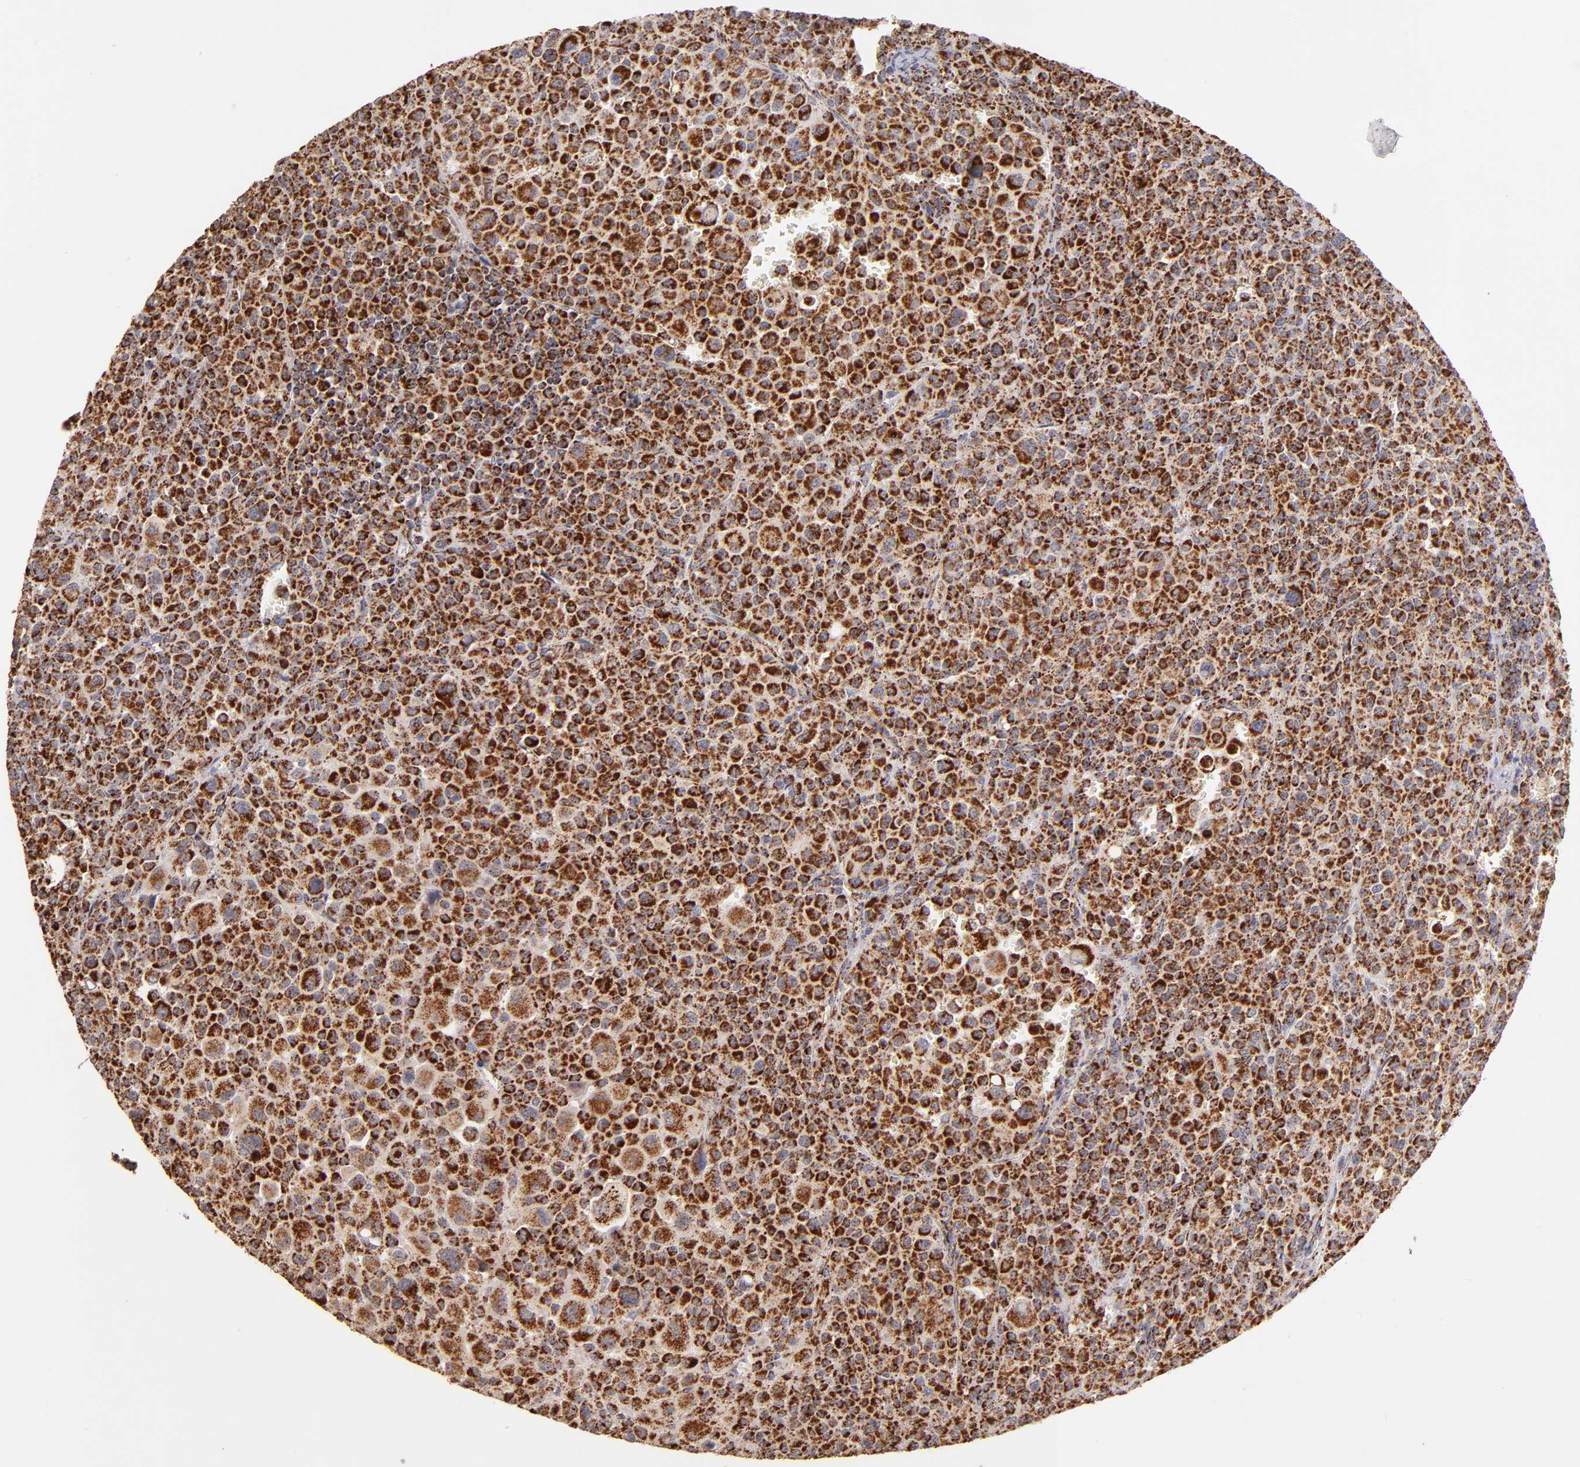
{"staining": {"intensity": "moderate", "quantity": ">75%", "location": "cytoplasmic/membranous"}, "tissue": "melanoma", "cell_type": "Tumor cells", "image_type": "cancer", "snomed": [{"axis": "morphology", "description": "Malignant melanoma, Metastatic site"}, {"axis": "topography", "description": "Skin"}], "caption": "Immunohistochemical staining of malignant melanoma (metastatic site) displays medium levels of moderate cytoplasmic/membranous staining in about >75% of tumor cells.", "gene": "DLST", "patient": {"sex": "female", "age": 74}}